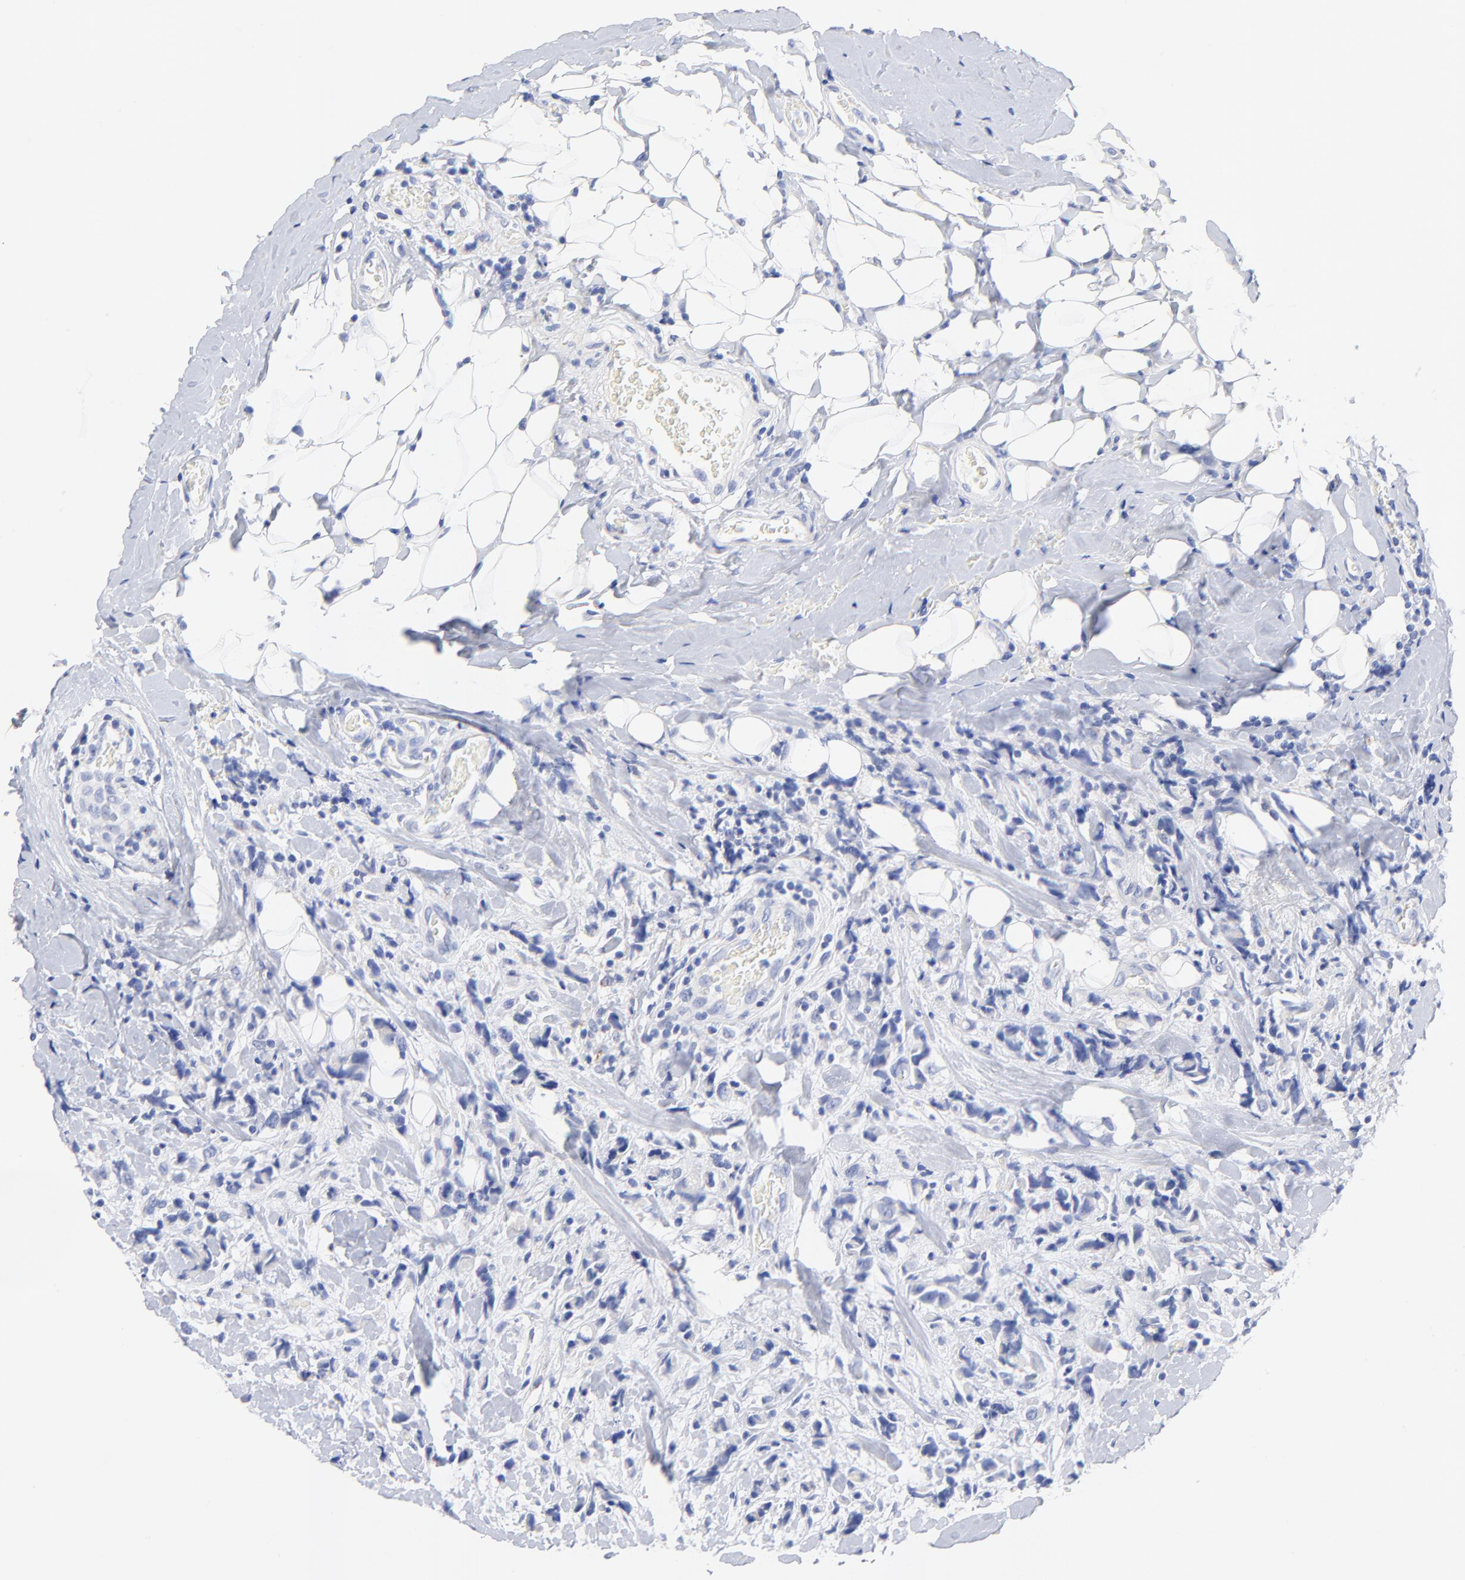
{"staining": {"intensity": "negative", "quantity": "none", "location": "none"}, "tissue": "breast cancer", "cell_type": "Tumor cells", "image_type": "cancer", "snomed": [{"axis": "morphology", "description": "Lobular carcinoma"}, {"axis": "topography", "description": "Breast"}], "caption": "The image exhibits no significant expression in tumor cells of breast cancer (lobular carcinoma). Brightfield microscopy of immunohistochemistry stained with DAB (3,3'-diaminobenzidine) (brown) and hematoxylin (blue), captured at high magnification.", "gene": "FBXO10", "patient": {"sex": "female", "age": 57}}